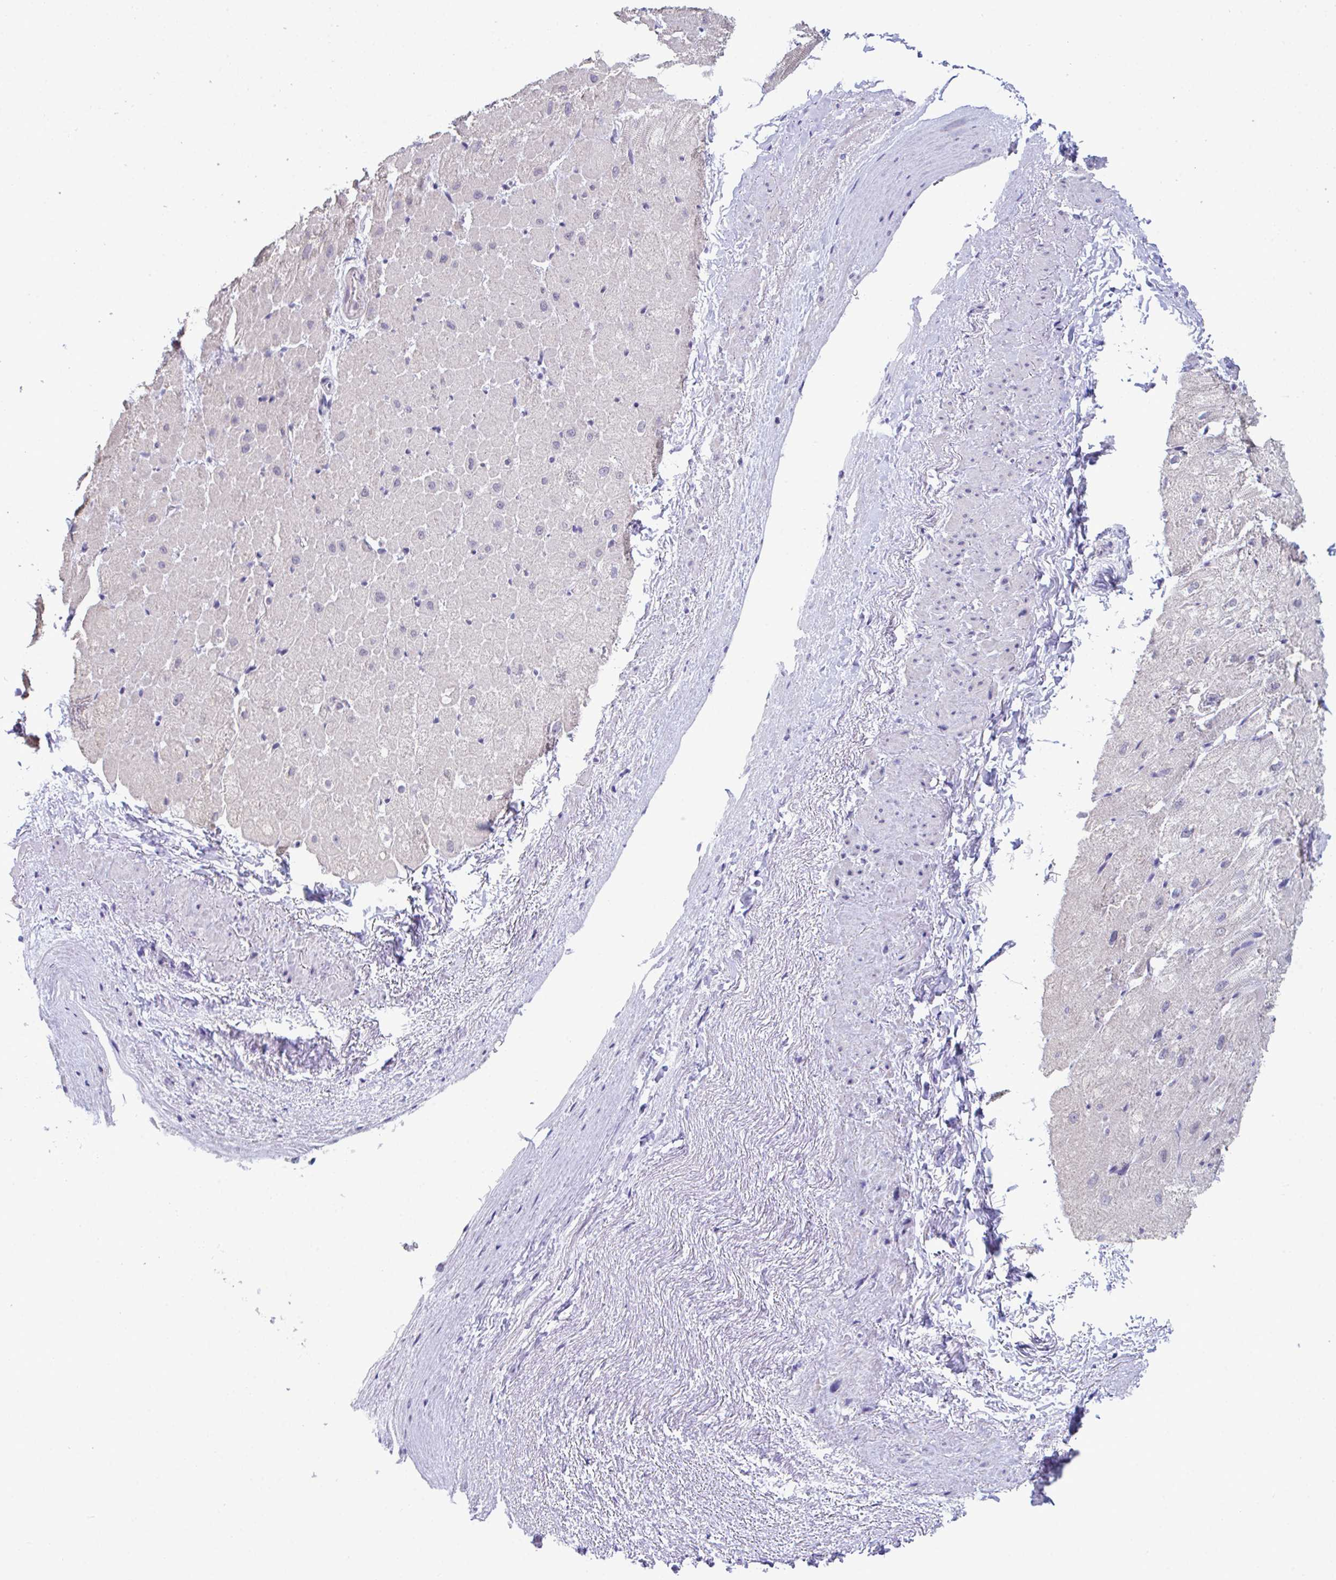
{"staining": {"intensity": "weak", "quantity": "25%-75%", "location": "cytoplasmic/membranous"}, "tissue": "heart muscle", "cell_type": "Cardiomyocytes", "image_type": "normal", "snomed": [{"axis": "morphology", "description": "Normal tissue, NOS"}, {"axis": "topography", "description": "Heart"}], "caption": "Benign heart muscle was stained to show a protein in brown. There is low levels of weak cytoplasmic/membranous staining in approximately 25%-75% of cardiomyocytes. The staining was performed using DAB (3,3'-diaminobenzidine), with brown indicating positive protein expression. Nuclei are stained blue with hematoxylin.", "gene": "ATP6V0D2", "patient": {"sex": "male", "age": 62}}